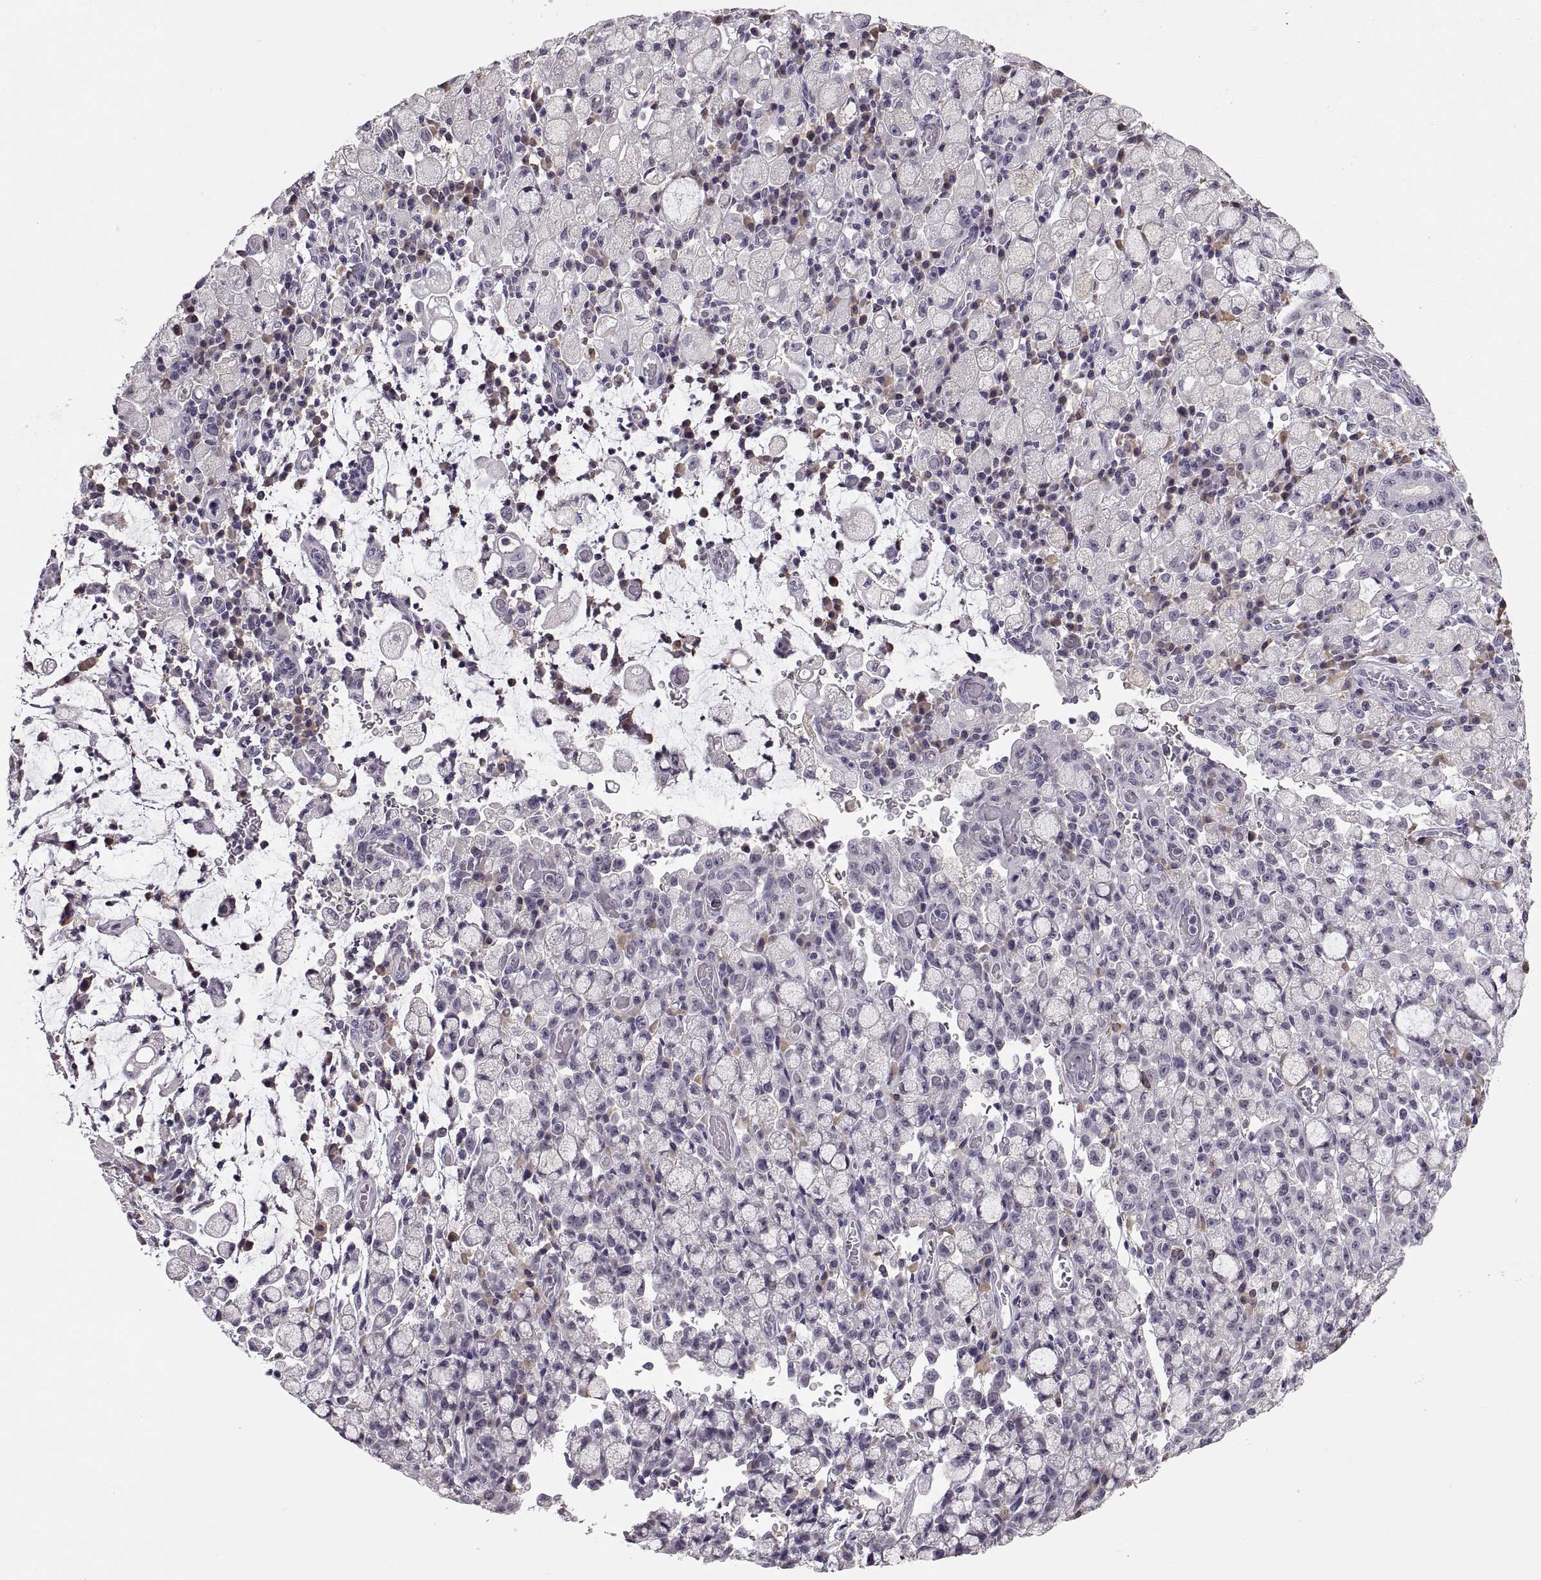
{"staining": {"intensity": "negative", "quantity": "none", "location": "none"}, "tissue": "stomach cancer", "cell_type": "Tumor cells", "image_type": "cancer", "snomed": [{"axis": "morphology", "description": "Adenocarcinoma, NOS"}, {"axis": "topography", "description": "Stomach"}], "caption": "This is an IHC image of stomach cancer (adenocarcinoma). There is no expression in tumor cells.", "gene": "MAGEB18", "patient": {"sex": "male", "age": 58}}